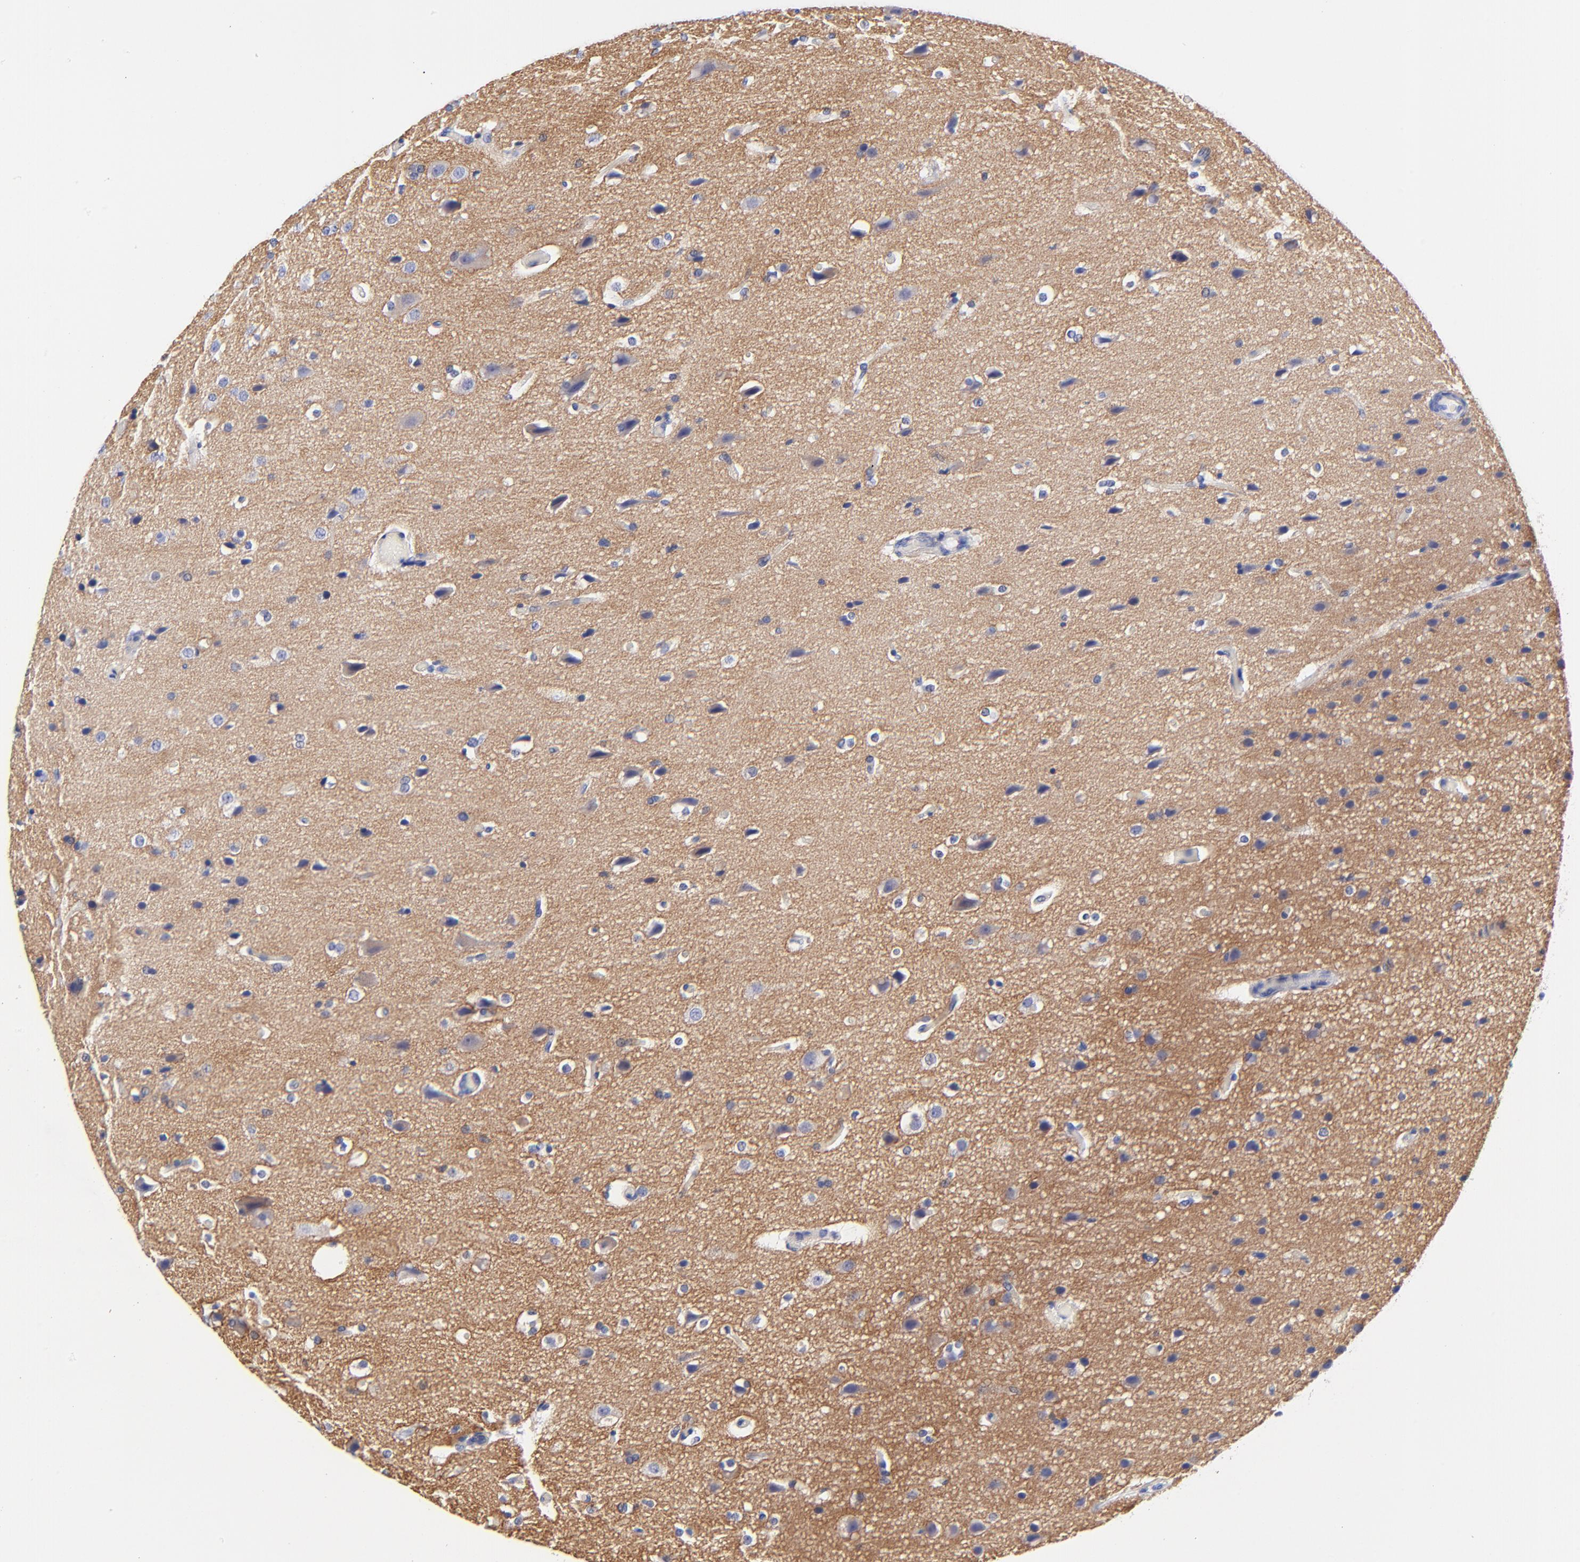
{"staining": {"intensity": "negative", "quantity": "none", "location": "none"}, "tissue": "glioma", "cell_type": "Tumor cells", "image_type": "cancer", "snomed": [{"axis": "morphology", "description": "Glioma, malignant, Low grade"}, {"axis": "topography", "description": "Cerebral cortex"}], "caption": "This is an IHC image of human glioma. There is no staining in tumor cells.", "gene": "HORMAD2", "patient": {"sex": "female", "age": 47}}